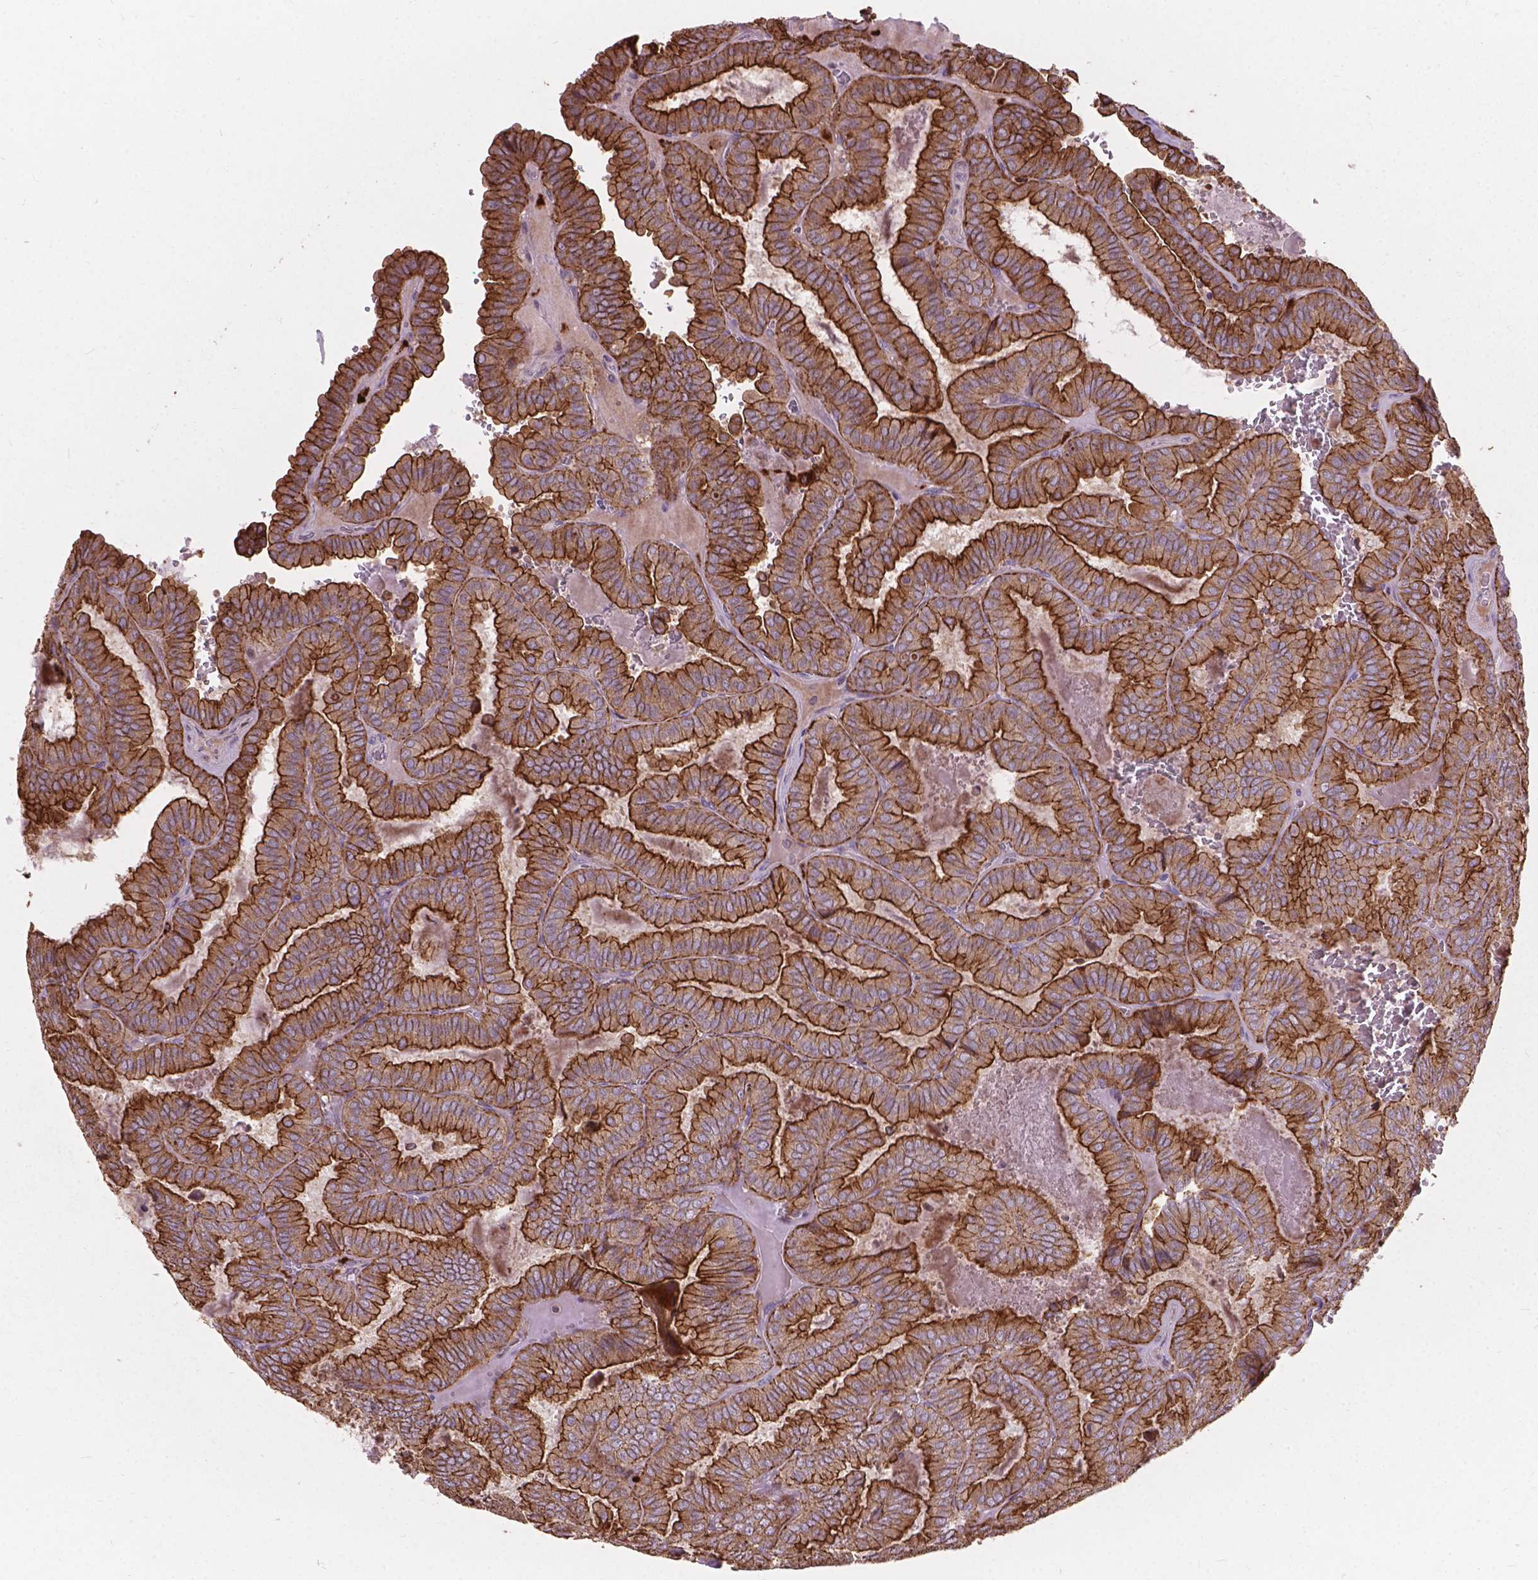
{"staining": {"intensity": "moderate", "quantity": "25%-75%", "location": "cytoplasmic/membranous"}, "tissue": "thyroid cancer", "cell_type": "Tumor cells", "image_type": "cancer", "snomed": [{"axis": "morphology", "description": "Papillary adenocarcinoma, NOS"}, {"axis": "topography", "description": "Thyroid gland"}], "caption": "Moderate cytoplasmic/membranous protein positivity is identified in approximately 25%-75% of tumor cells in thyroid cancer.", "gene": "MYH14", "patient": {"sex": "female", "age": 75}}